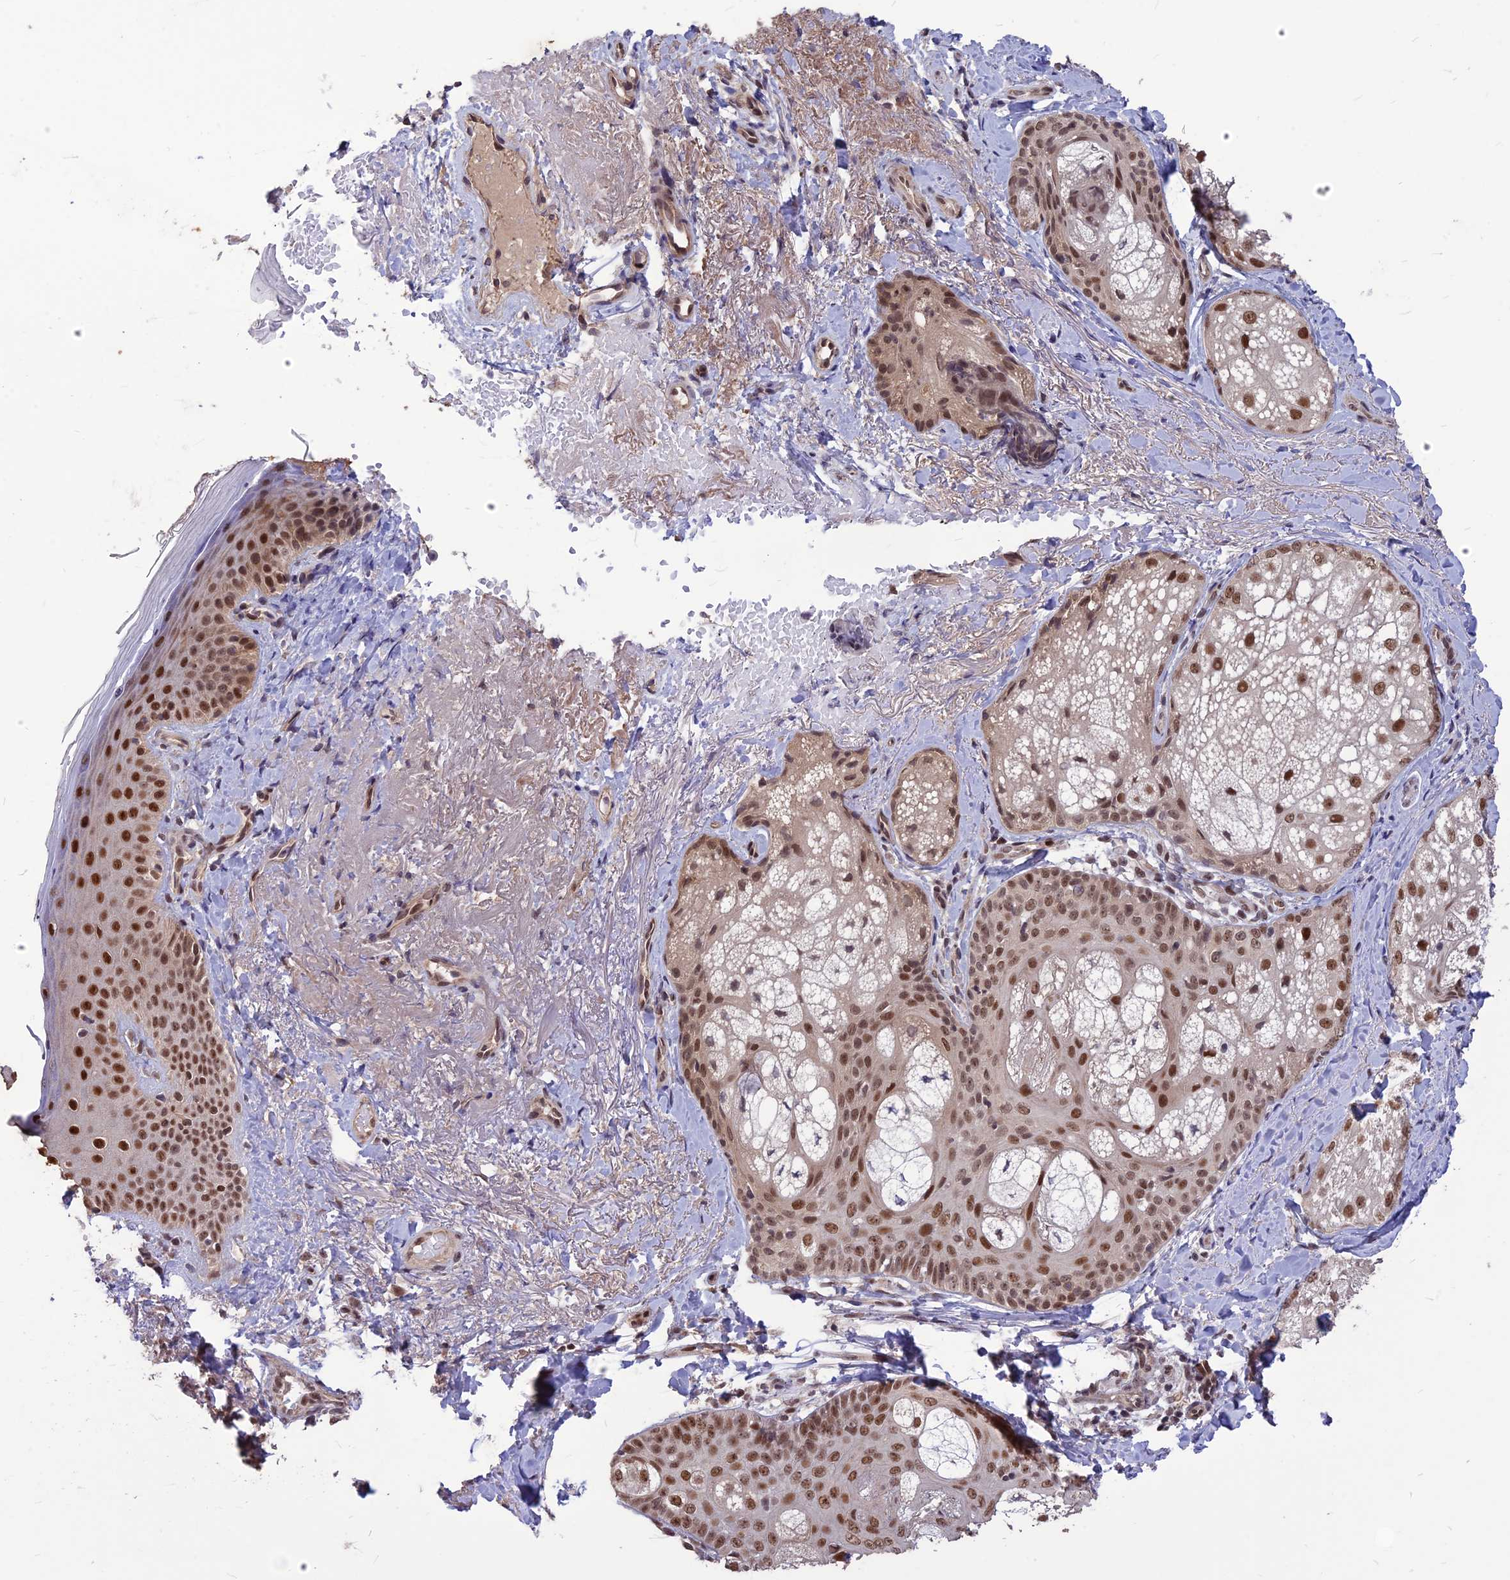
{"staining": {"intensity": "moderate", "quantity": ">75%", "location": "nuclear"}, "tissue": "skin", "cell_type": "Fibroblasts", "image_type": "normal", "snomed": [{"axis": "morphology", "description": "Normal tissue, NOS"}, {"axis": "topography", "description": "Skin"}], "caption": "Moderate nuclear expression for a protein is identified in about >75% of fibroblasts of unremarkable skin using IHC.", "gene": "DIS3", "patient": {"sex": "male", "age": 57}}